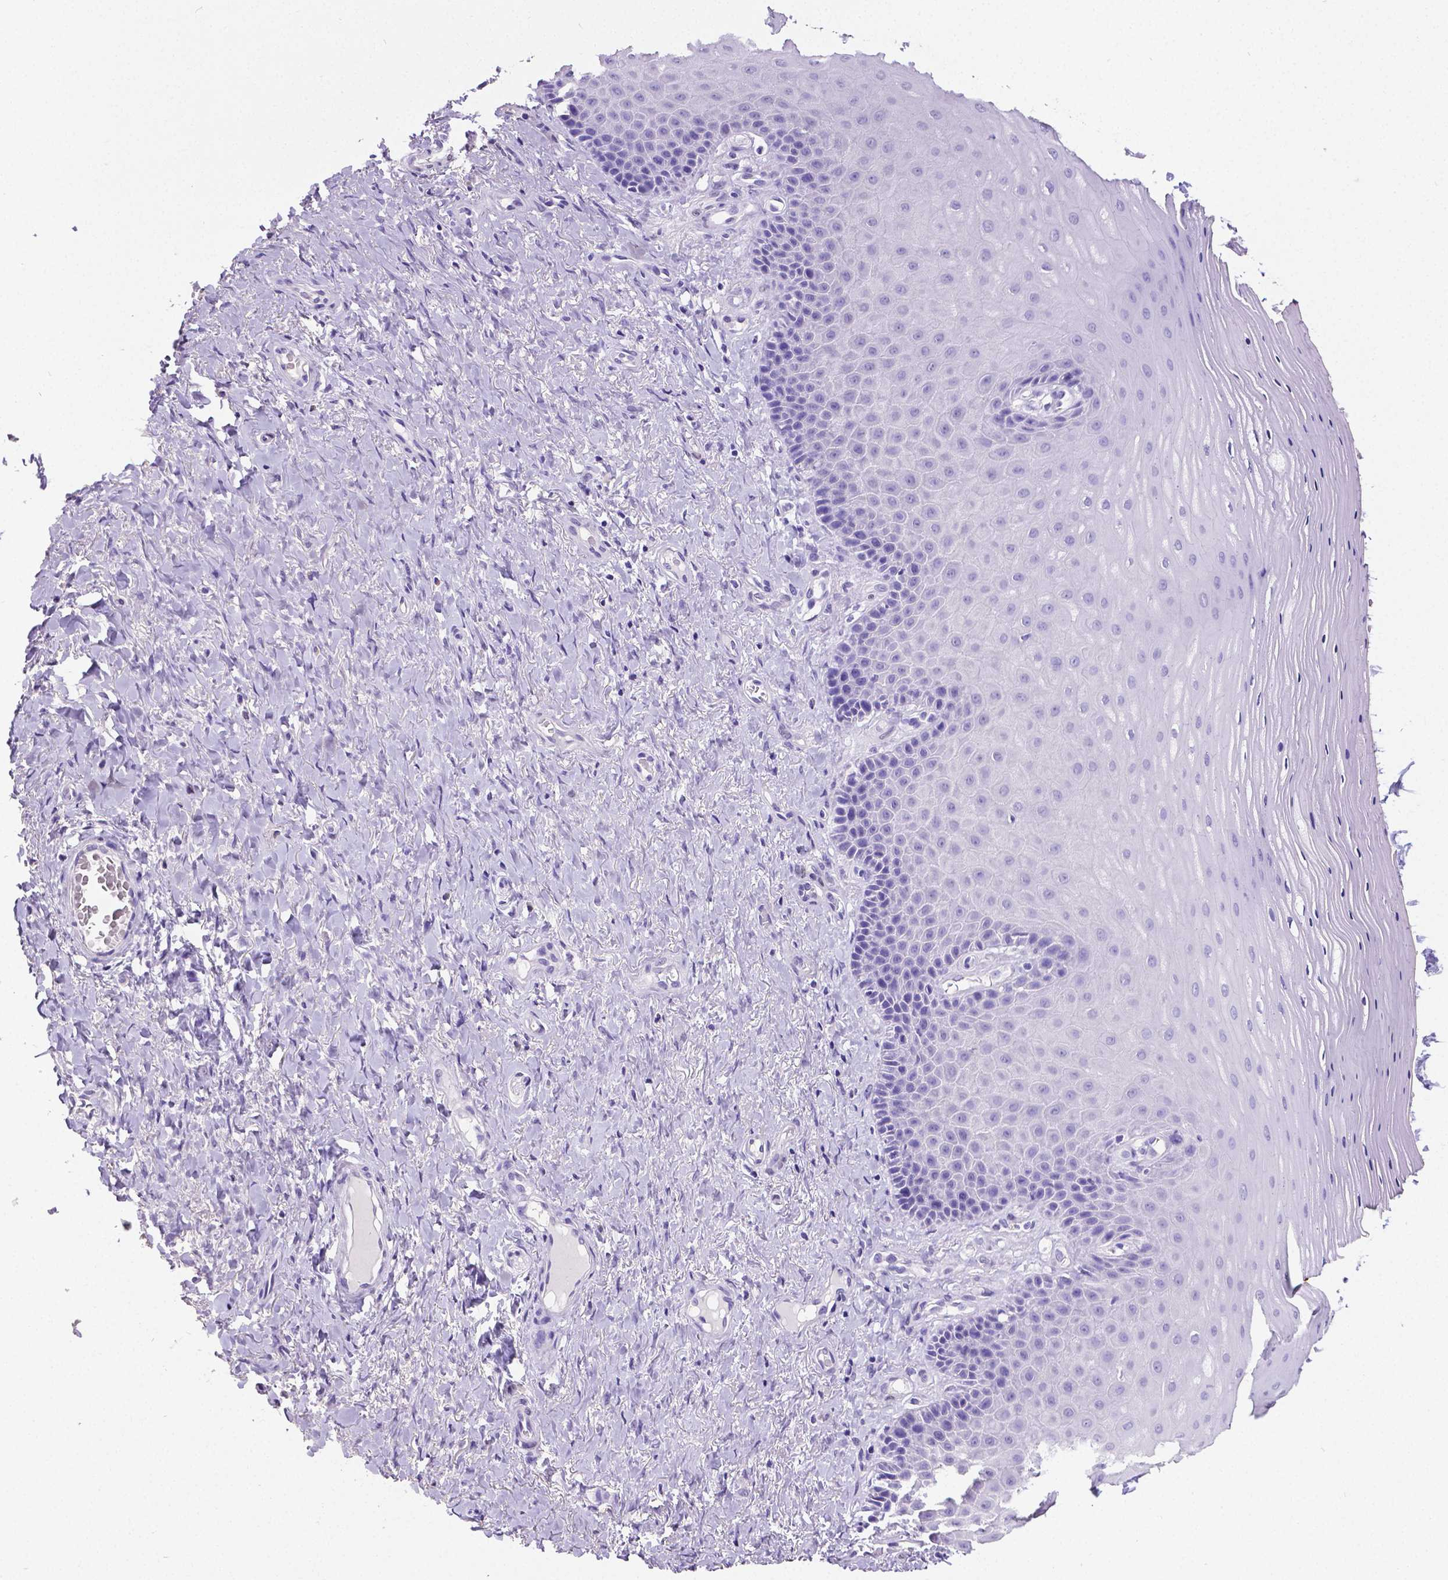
{"staining": {"intensity": "negative", "quantity": "none", "location": "none"}, "tissue": "vagina", "cell_type": "Squamous epithelial cells", "image_type": "normal", "snomed": [{"axis": "morphology", "description": "Normal tissue, NOS"}, {"axis": "topography", "description": "Vagina"}], "caption": "Squamous epithelial cells show no significant staining in normal vagina. The staining is performed using DAB (3,3'-diaminobenzidine) brown chromogen with nuclei counter-stained in using hematoxylin.", "gene": "SATB2", "patient": {"sex": "female", "age": 83}}